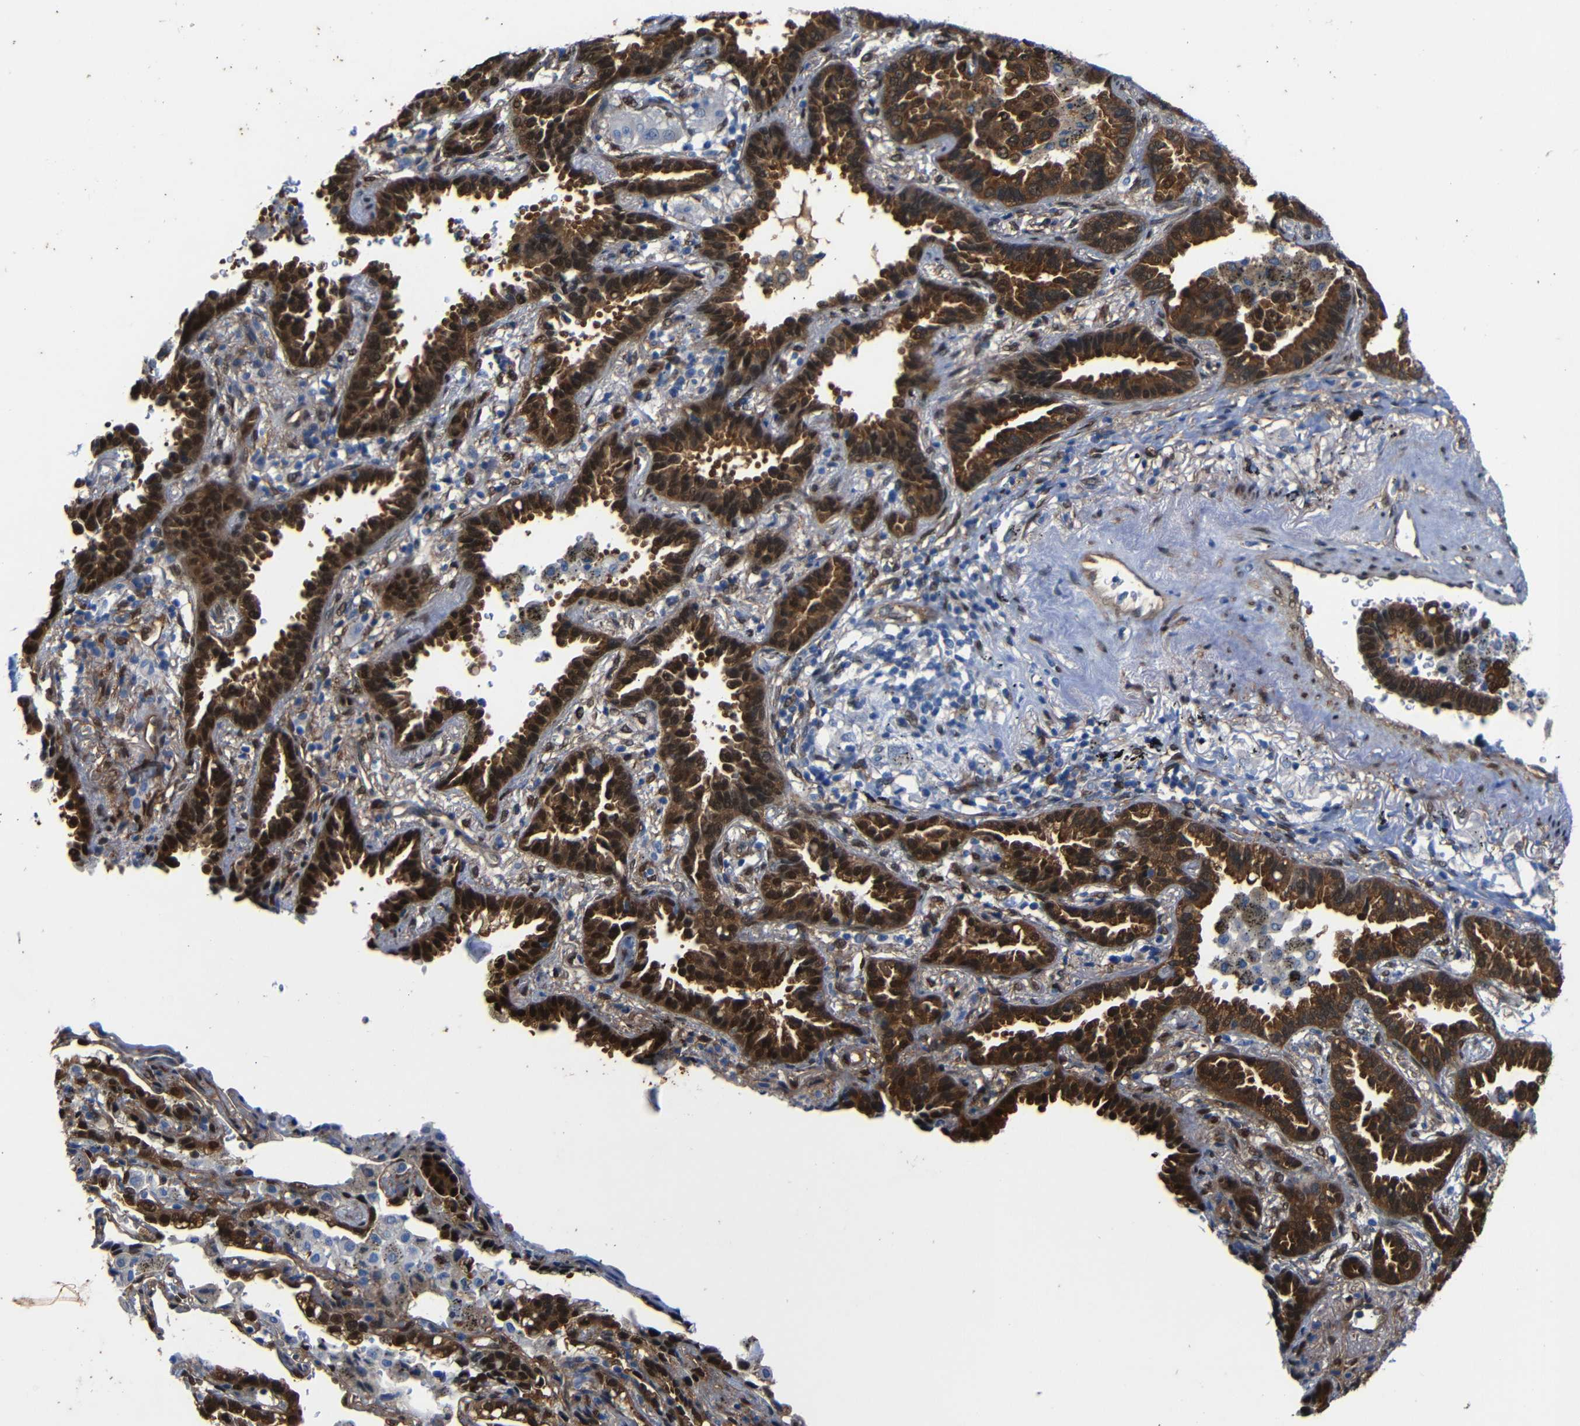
{"staining": {"intensity": "strong", "quantity": ">75%", "location": "cytoplasmic/membranous,nuclear"}, "tissue": "lung cancer", "cell_type": "Tumor cells", "image_type": "cancer", "snomed": [{"axis": "morphology", "description": "Normal tissue, NOS"}, {"axis": "morphology", "description": "Adenocarcinoma, NOS"}, {"axis": "topography", "description": "Lung"}], "caption": "Tumor cells reveal high levels of strong cytoplasmic/membranous and nuclear positivity in approximately >75% of cells in human adenocarcinoma (lung).", "gene": "YAP1", "patient": {"sex": "male", "age": 59}}